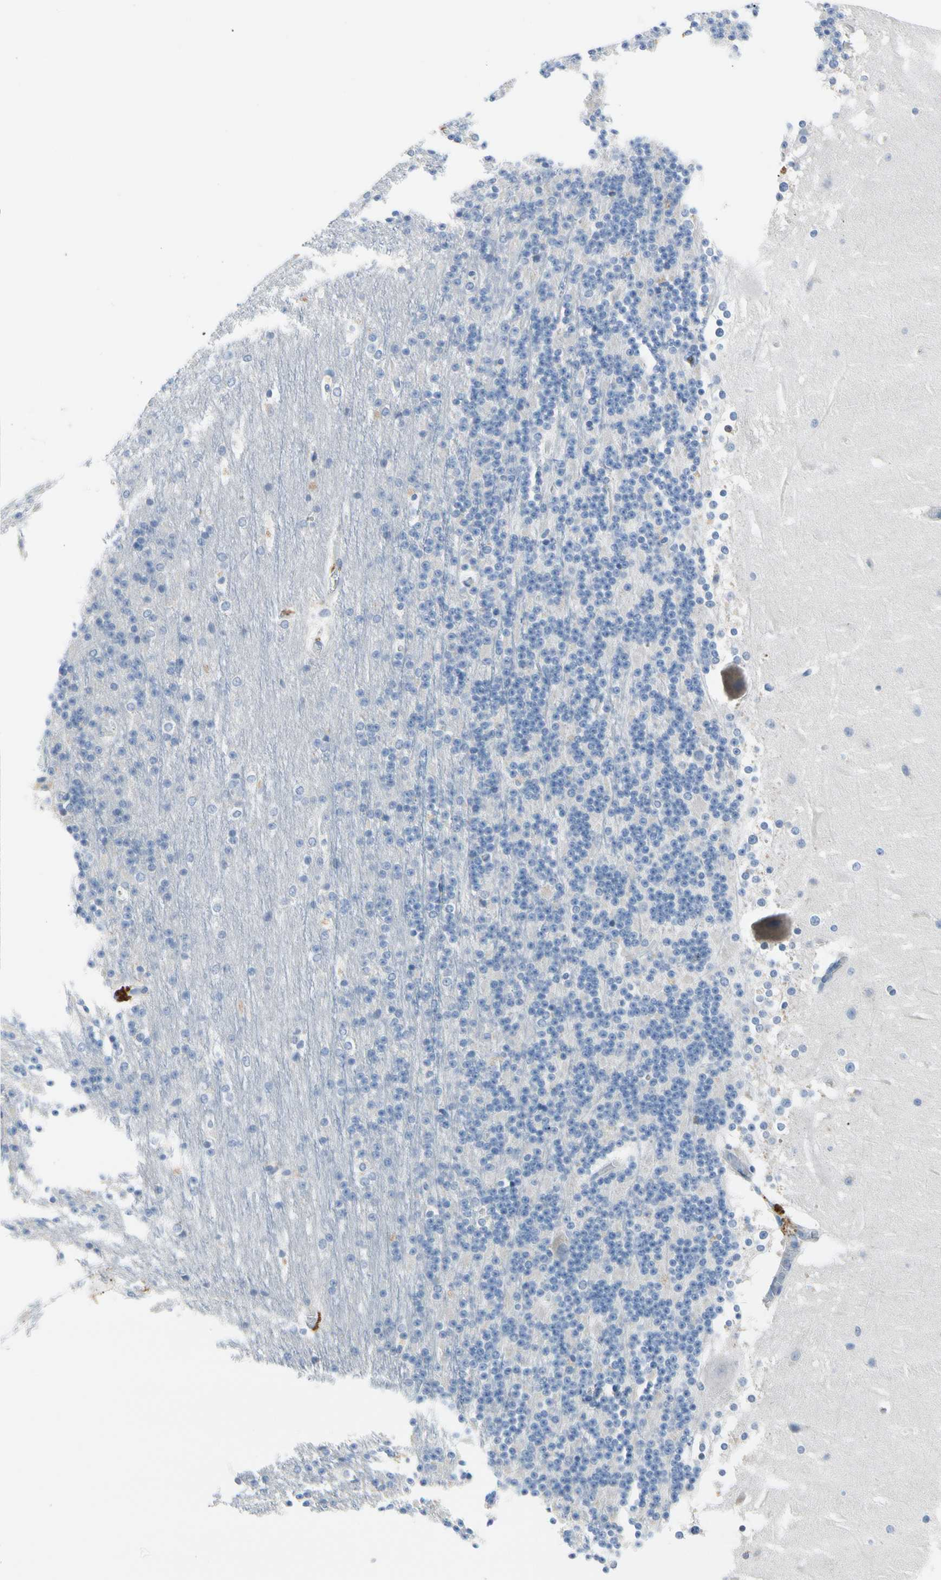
{"staining": {"intensity": "negative", "quantity": "none", "location": "none"}, "tissue": "cerebellum", "cell_type": "Cells in granular layer", "image_type": "normal", "snomed": [{"axis": "morphology", "description": "Normal tissue, NOS"}, {"axis": "topography", "description": "Cerebellum"}], "caption": "Immunohistochemical staining of benign human cerebellum exhibits no significant staining in cells in granular layer.", "gene": "ECRG4", "patient": {"sex": "female", "age": 19}}